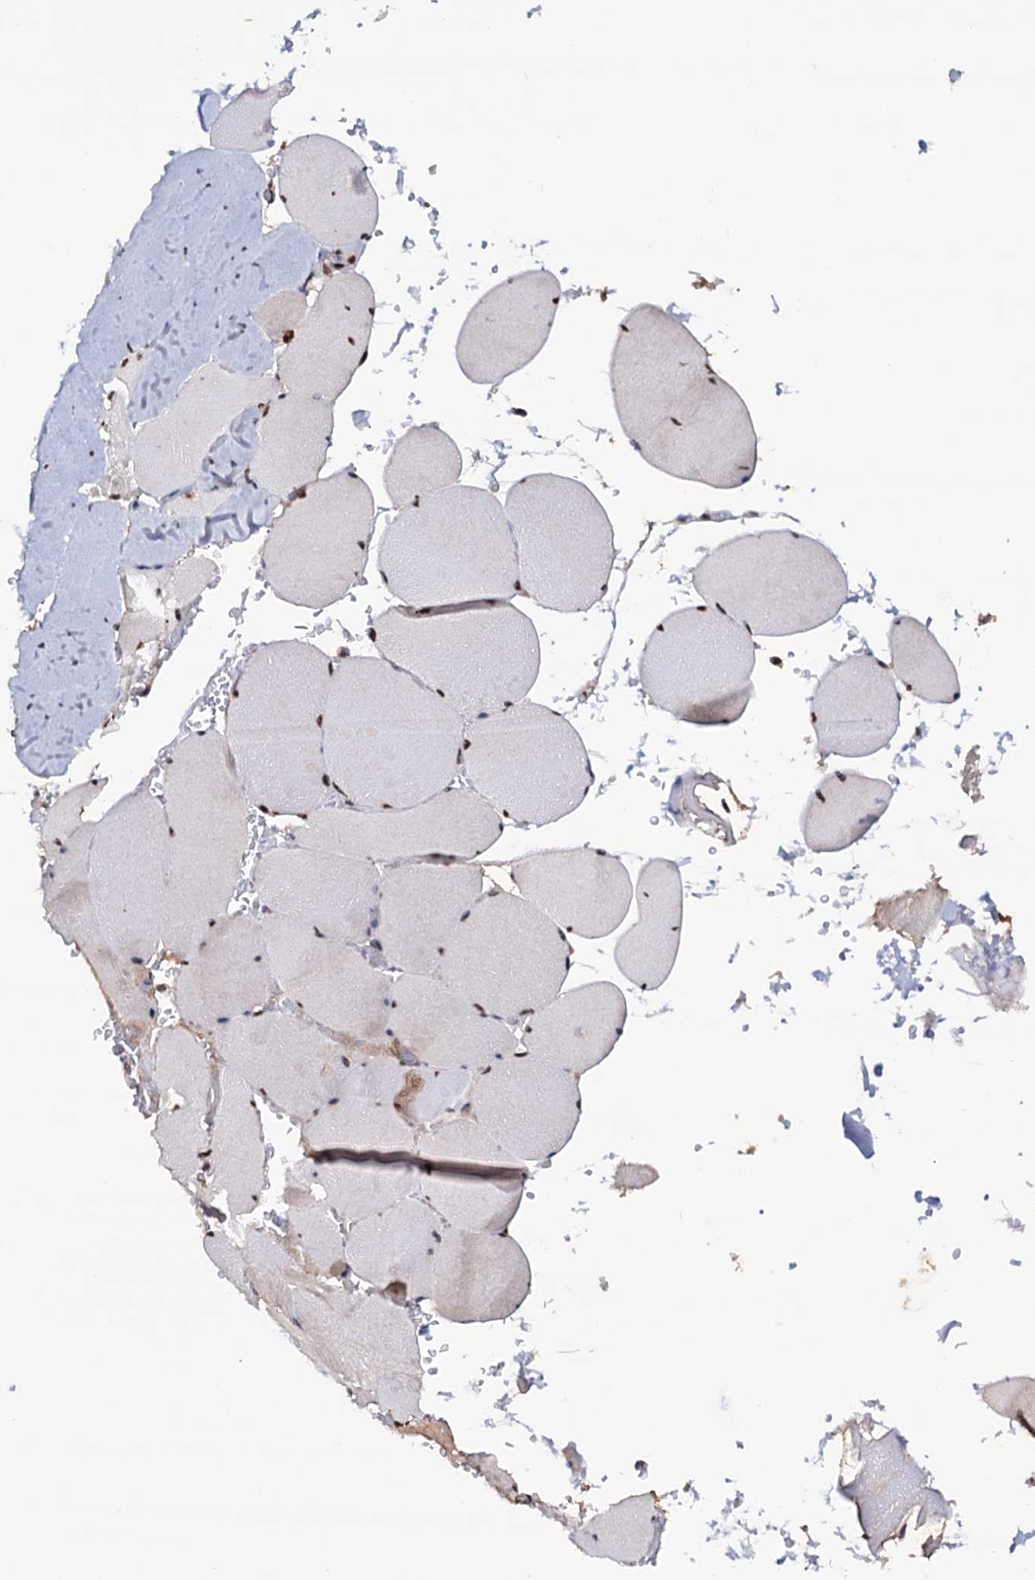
{"staining": {"intensity": "strong", "quantity": ">75%", "location": "nuclear"}, "tissue": "skeletal muscle", "cell_type": "Myocytes", "image_type": "normal", "snomed": [{"axis": "morphology", "description": "Normal tissue, NOS"}, {"axis": "topography", "description": "Skeletal muscle"}, {"axis": "topography", "description": "Head-Neck"}], "caption": "Immunohistochemistry (IHC) of unremarkable human skeletal muscle shows high levels of strong nuclear staining in approximately >75% of myocytes. (DAB IHC, brown staining for protein, blue staining for nuclei).", "gene": "TBC1D12", "patient": {"sex": "male", "age": 66}}